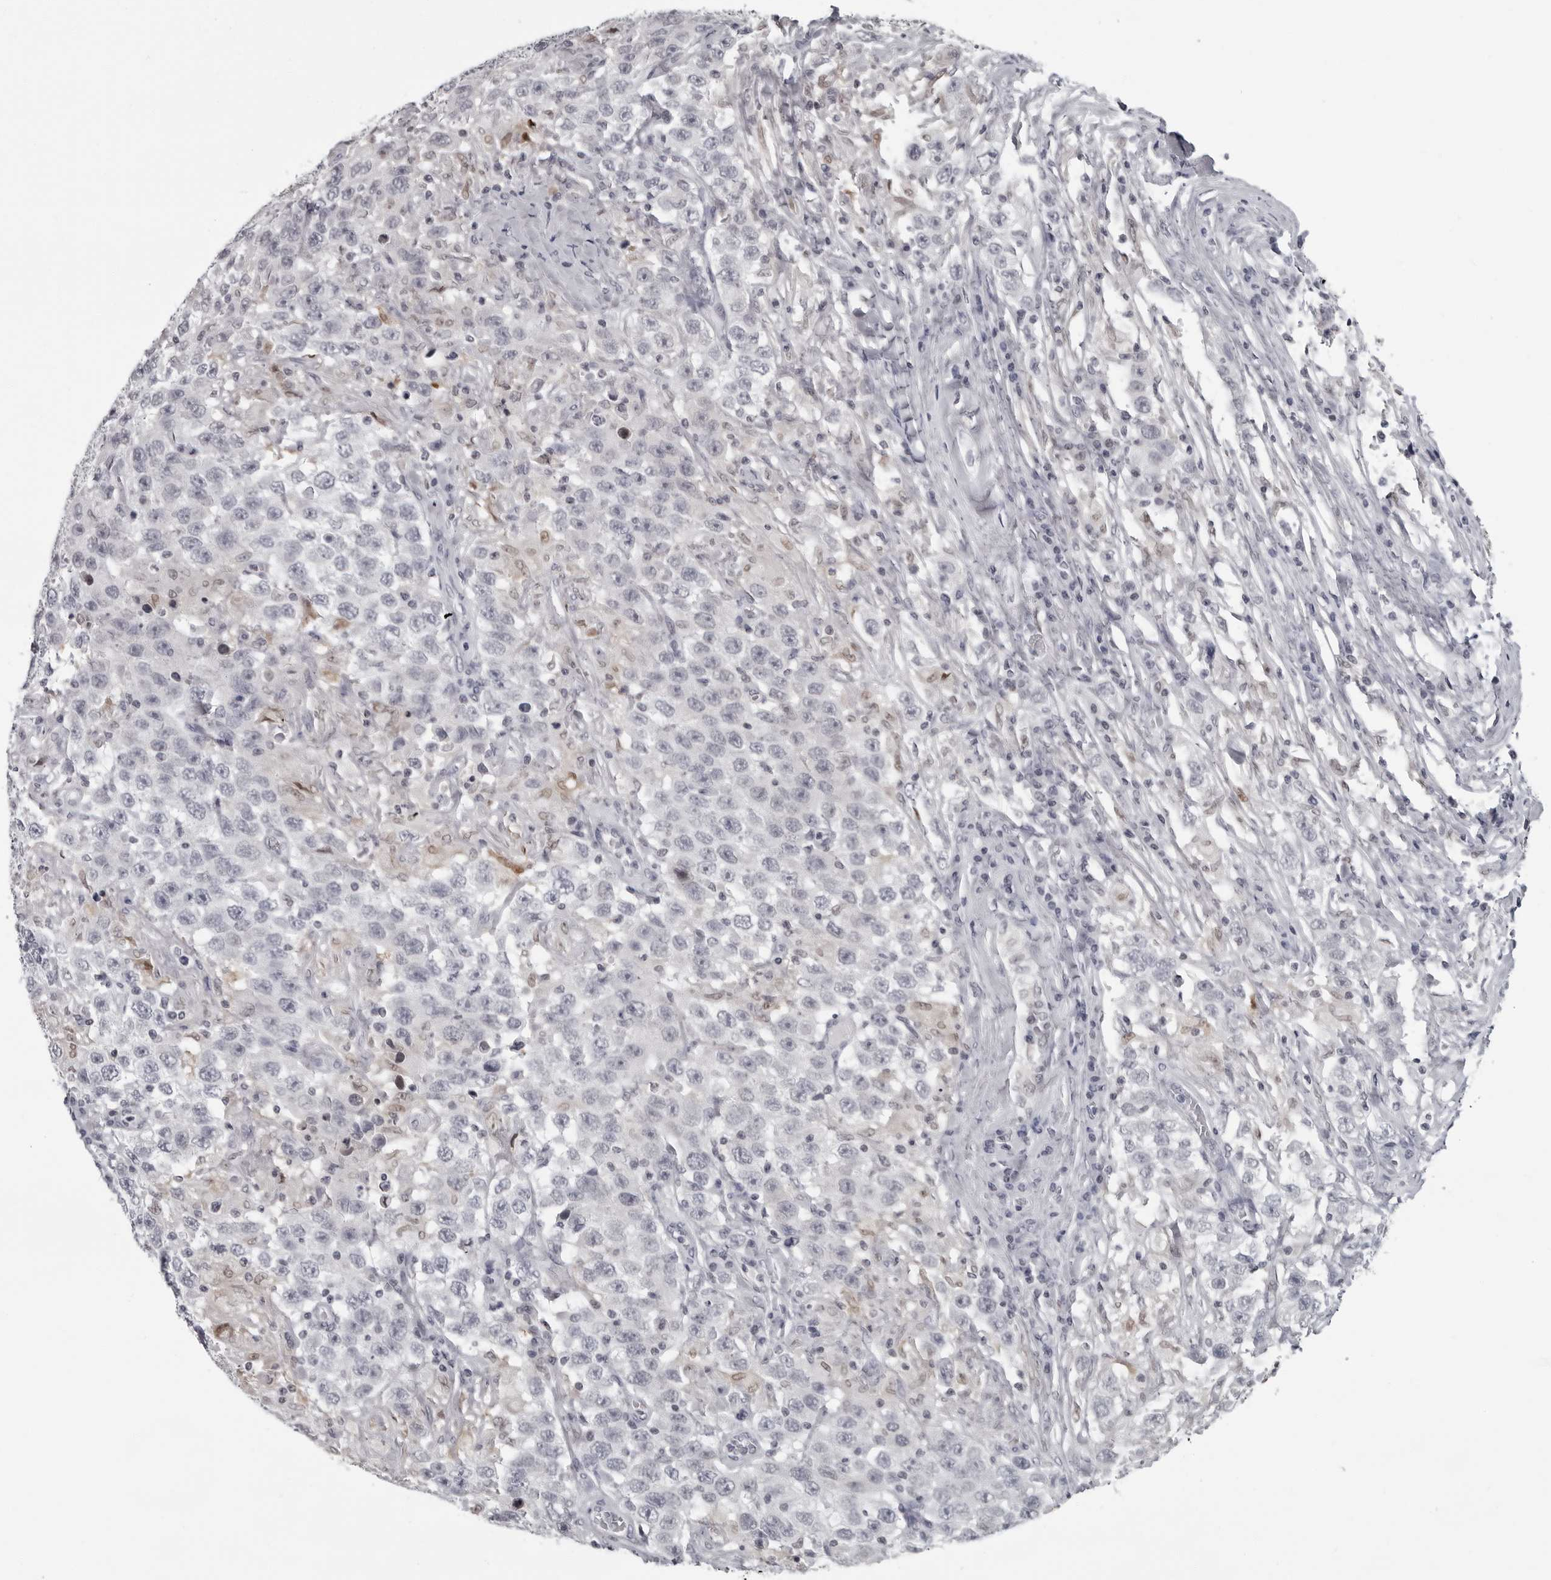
{"staining": {"intensity": "negative", "quantity": "none", "location": "none"}, "tissue": "testis cancer", "cell_type": "Tumor cells", "image_type": "cancer", "snomed": [{"axis": "morphology", "description": "Seminoma, NOS"}, {"axis": "topography", "description": "Testis"}], "caption": "A high-resolution micrograph shows immunohistochemistry (IHC) staining of testis seminoma, which reveals no significant staining in tumor cells. (IHC, brightfield microscopy, high magnification).", "gene": "LZIC", "patient": {"sex": "male", "age": 41}}